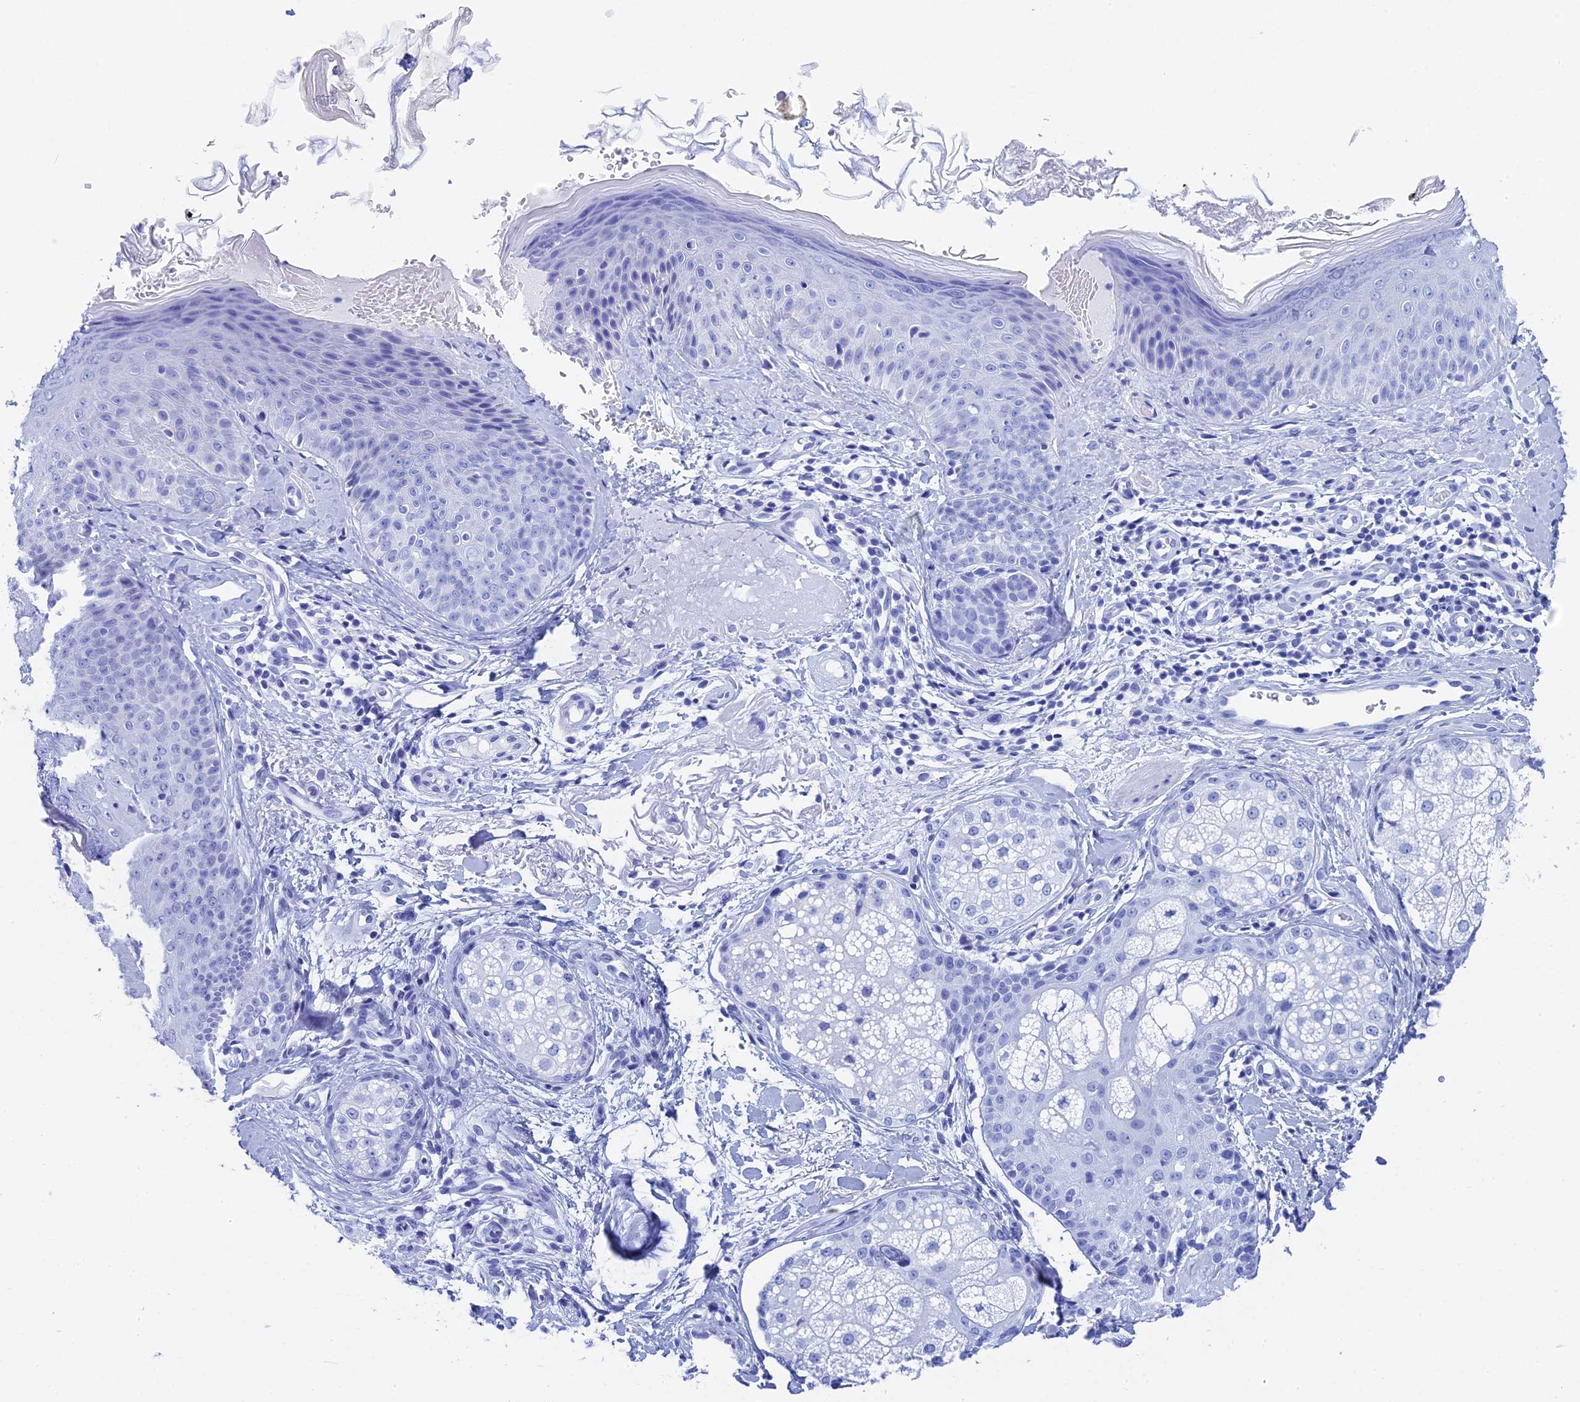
{"staining": {"intensity": "negative", "quantity": "none", "location": "none"}, "tissue": "skin", "cell_type": "Fibroblasts", "image_type": "normal", "snomed": [{"axis": "morphology", "description": "Normal tissue, NOS"}, {"axis": "topography", "description": "Skin"}], "caption": "IHC image of normal human skin stained for a protein (brown), which demonstrates no staining in fibroblasts.", "gene": "TEX101", "patient": {"sex": "male", "age": 57}}